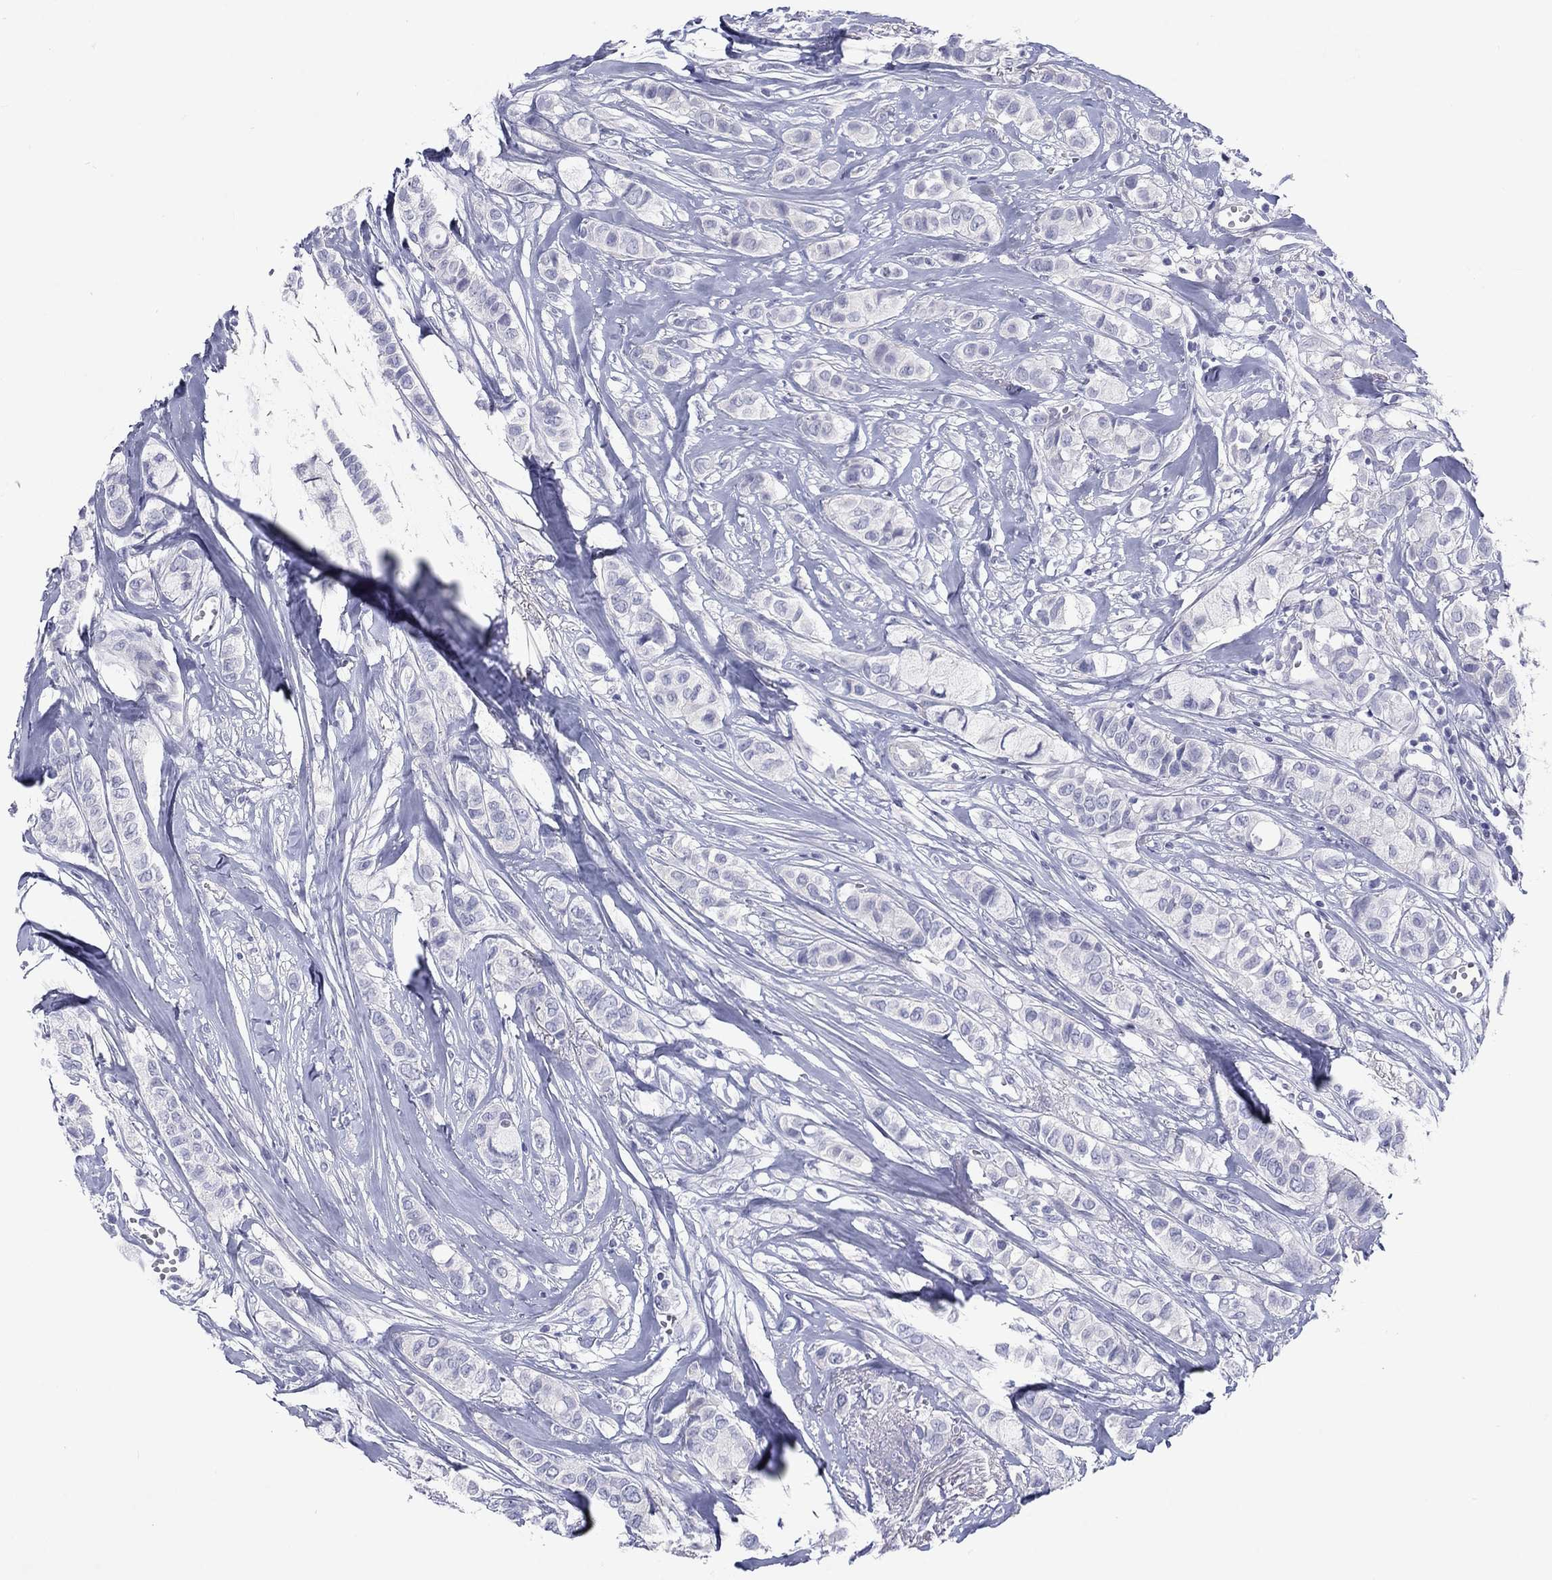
{"staining": {"intensity": "negative", "quantity": "none", "location": "none"}, "tissue": "breast cancer", "cell_type": "Tumor cells", "image_type": "cancer", "snomed": [{"axis": "morphology", "description": "Duct carcinoma"}, {"axis": "topography", "description": "Breast"}], "caption": "A high-resolution photomicrograph shows immunohistochemistry staining of breast cancer (infiltrating ductal carcinoma), which exhibits no significant staining in tumor cells.", "gene": "CACNA1A", "patient": {"sex": "female", "age": 85}}